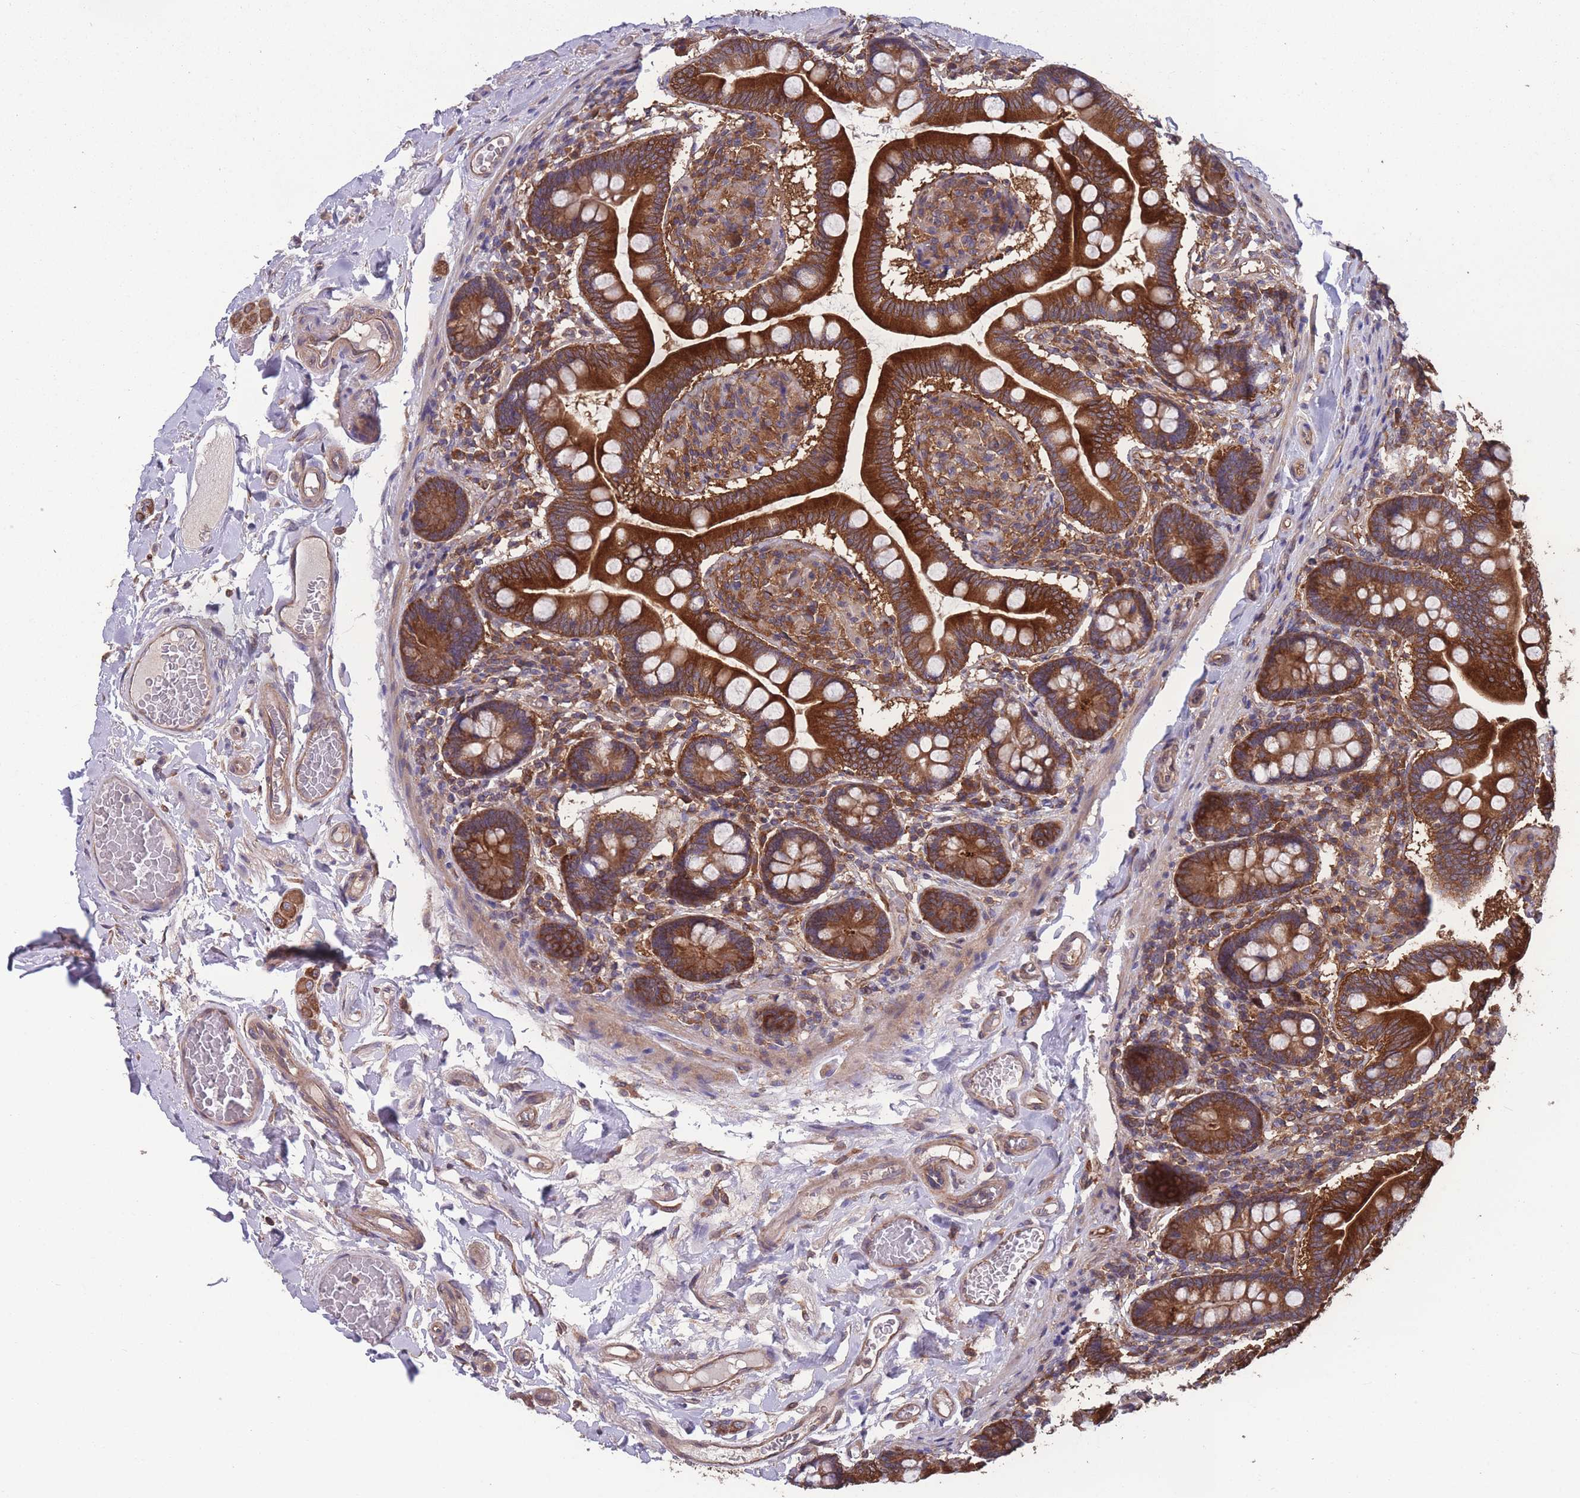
{"staining": {"intensity": "strong", "quantity": ">75%", "location": "cytoplasmic/membranous"}, "tissue": "small intestine", "cell_type": "Glandular cells", "image_type": "normal", "snomed": [{"axis": "morphology", "description": "Normal tissue, NOS"}, {"axis": "topography", "description": "Small intestine"}], "caption": "Protein expression analysis of unremarkable human small intestine reveals strong cytoplasmic/membranous expression in about >75% of glandular cells. (DAB IHC with brightfield microscopy, high magnification).", "gene": "ZPR1", "patient": {"sex": "female", "age": 64}}